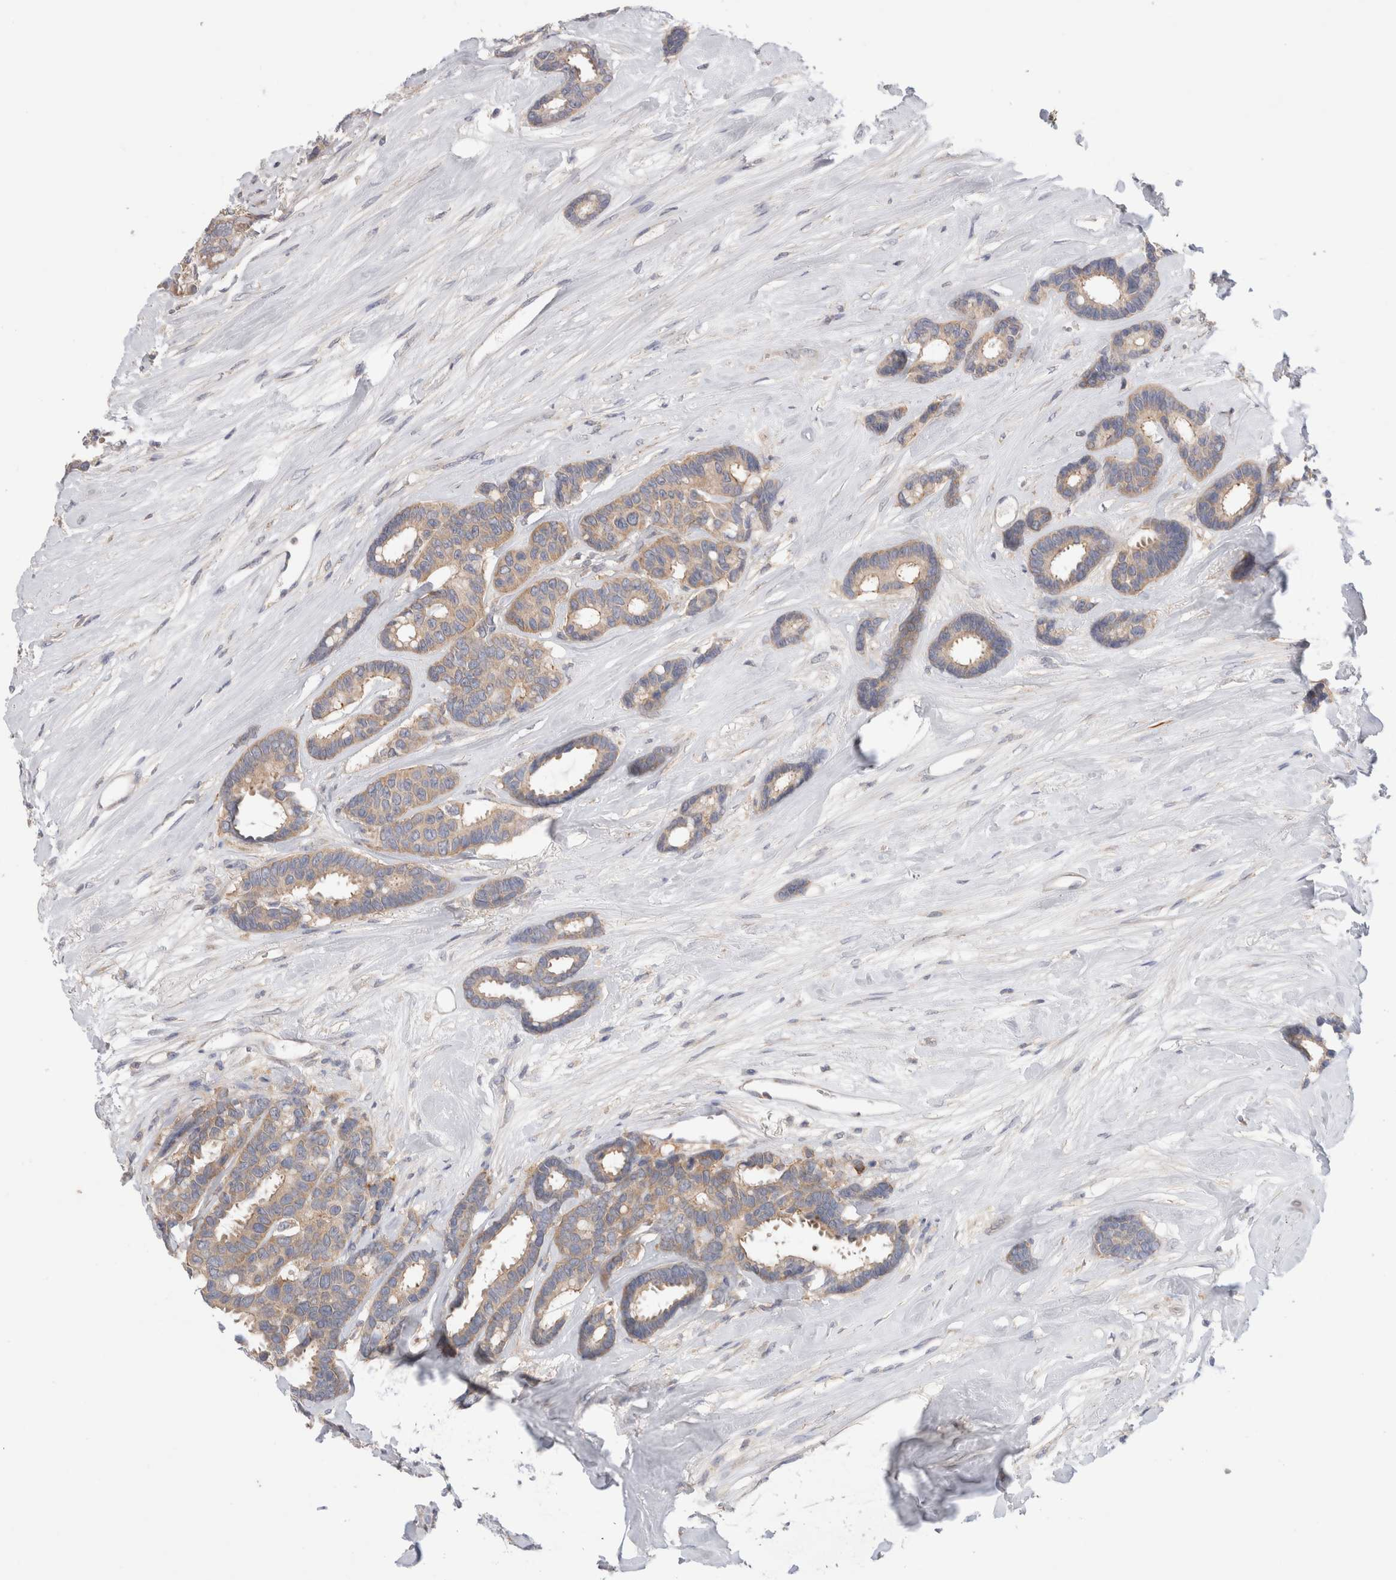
{"staining": {"intensity": "weak", "quantity": "25%-75%", "location": "cytoplasmic/membranous"}, "tissue": "breast cancer", "cell_type": "Tumor cells", "image_type": "cancer", "snomed": [{"axis": "morphology", "description": "Duct carcinoma"}, {"axis": "topography", "description": "Breast"}], "caption": "Breast cancer (intraductal carcinoma) stained with a protein marker exhibits weak staining in tumor cells.", "gene": "IFT74", "patient": {"sex": "female", "age": 87}}